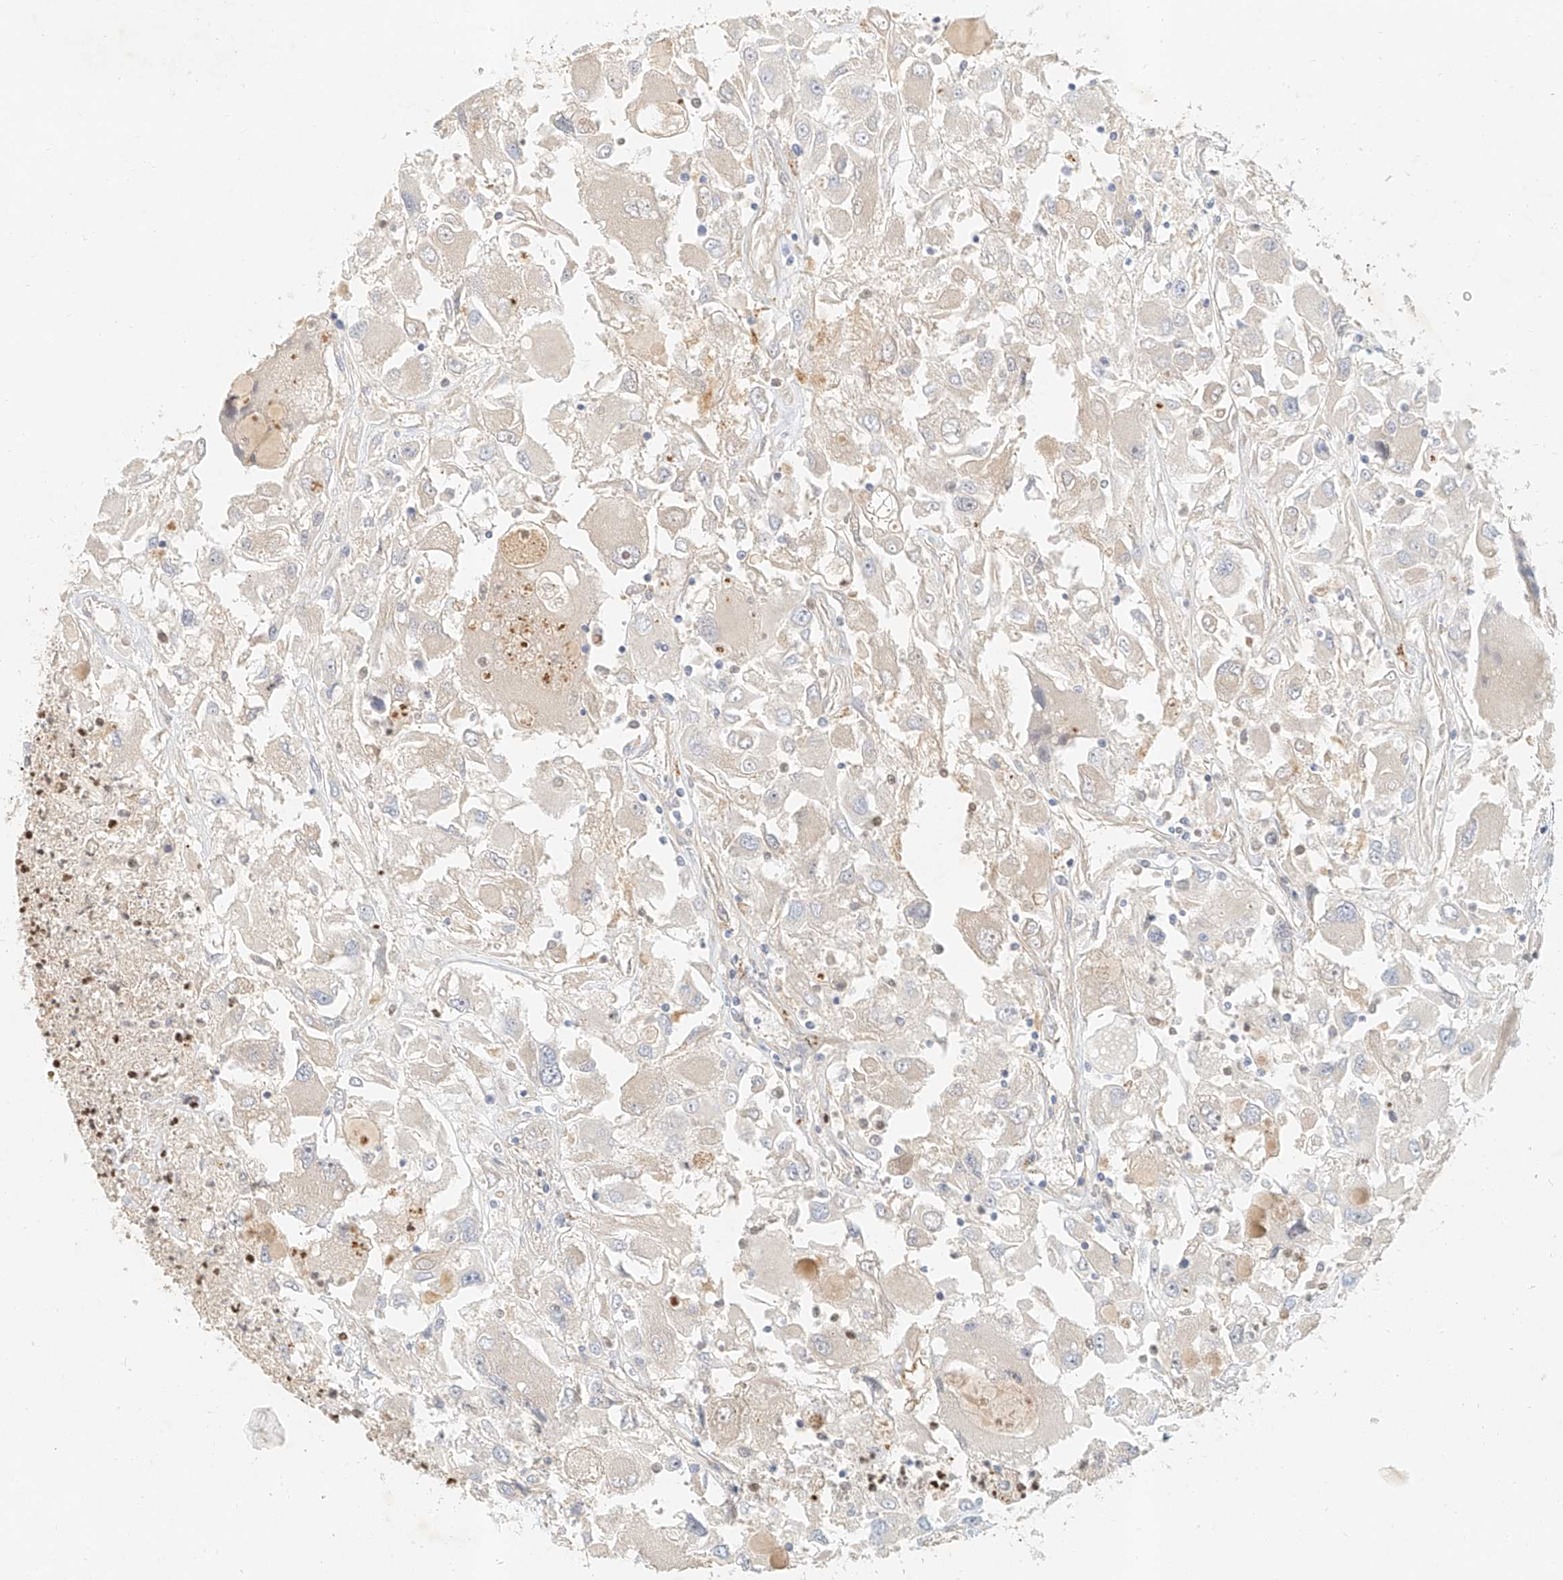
{"staining": {"intensity": "negative", "quantity": "none", "location": "none"}, "tissue": "renal cancer", "cell_type": "Tumor cells", "image_type": "cancer", "snomed": [{"axis": "morphology", "description": "Adenocarcinoma, NOS"}, {"axis": "topography", "description": "Kidney"}], "caption": "Immunohistochemistry image of adenocarcinoma (renal) stained for a protein (brown), which reveals no staining in tumor cells.", "gene": "CXorf58", "patient": {"sex": "female", "age": 52}}